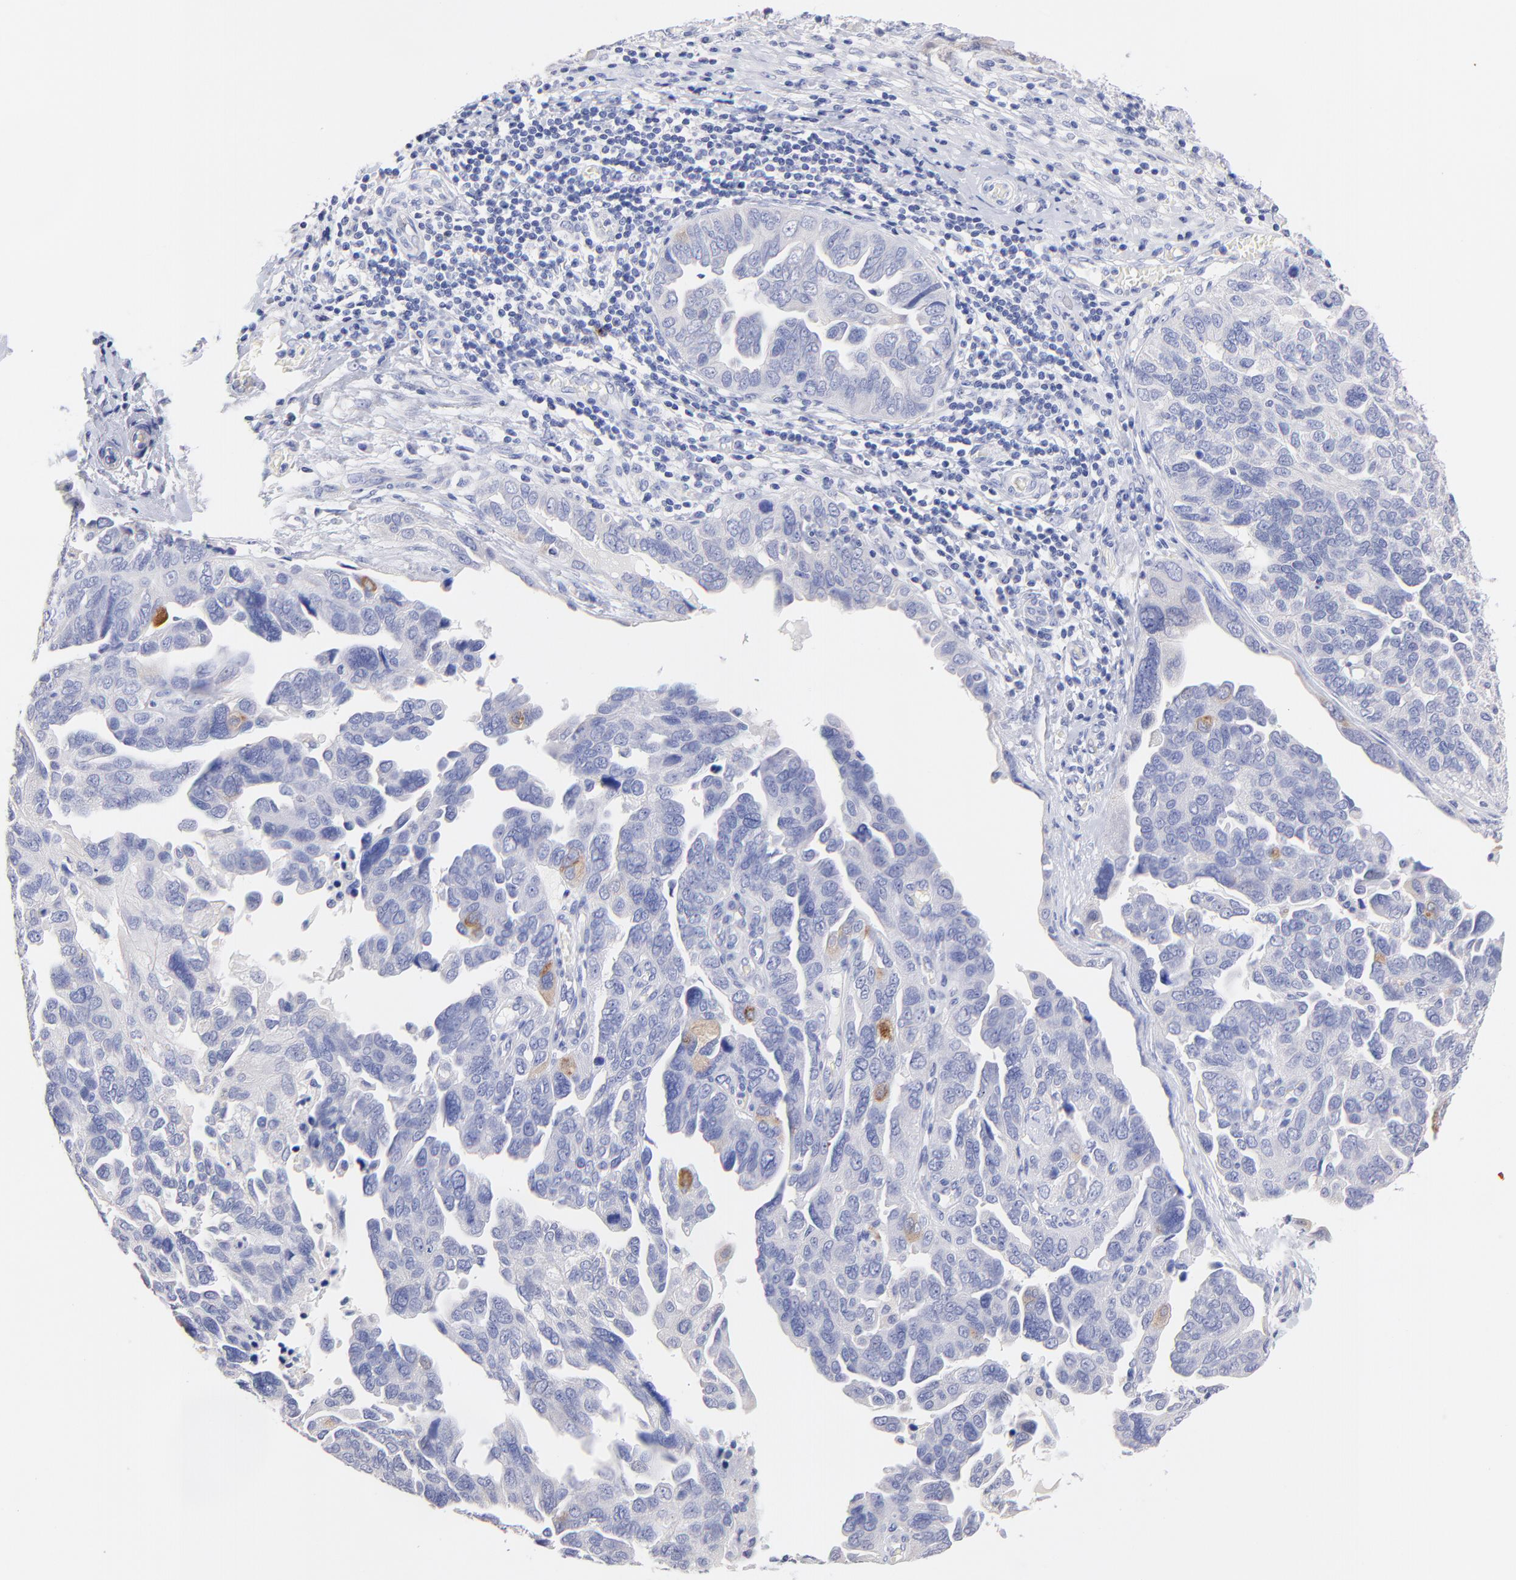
{"staining": {"intensity": "moderate", "quantity": "<25%", "location": "cytoplasmic/membranous"}, "tissue": "ovarian cancer", "cell_type": "Tumor cells", "image_type": "cancer", "snomed": [{"axis": "morphology", "description": "Cystadenocarcinoma, serous, NOS"}, {"axis": "topography", "description": "Ovary"}], "caption": "Human ovarian cancer (serous cystadenocarcinoma) stained for a protein (brown) reveals moderate cytoplasmic/membranous positive staining in approximately <25% of tumor cells.", "gene": "CFAP57", "patient": {"sex": "female", "age": 64}}